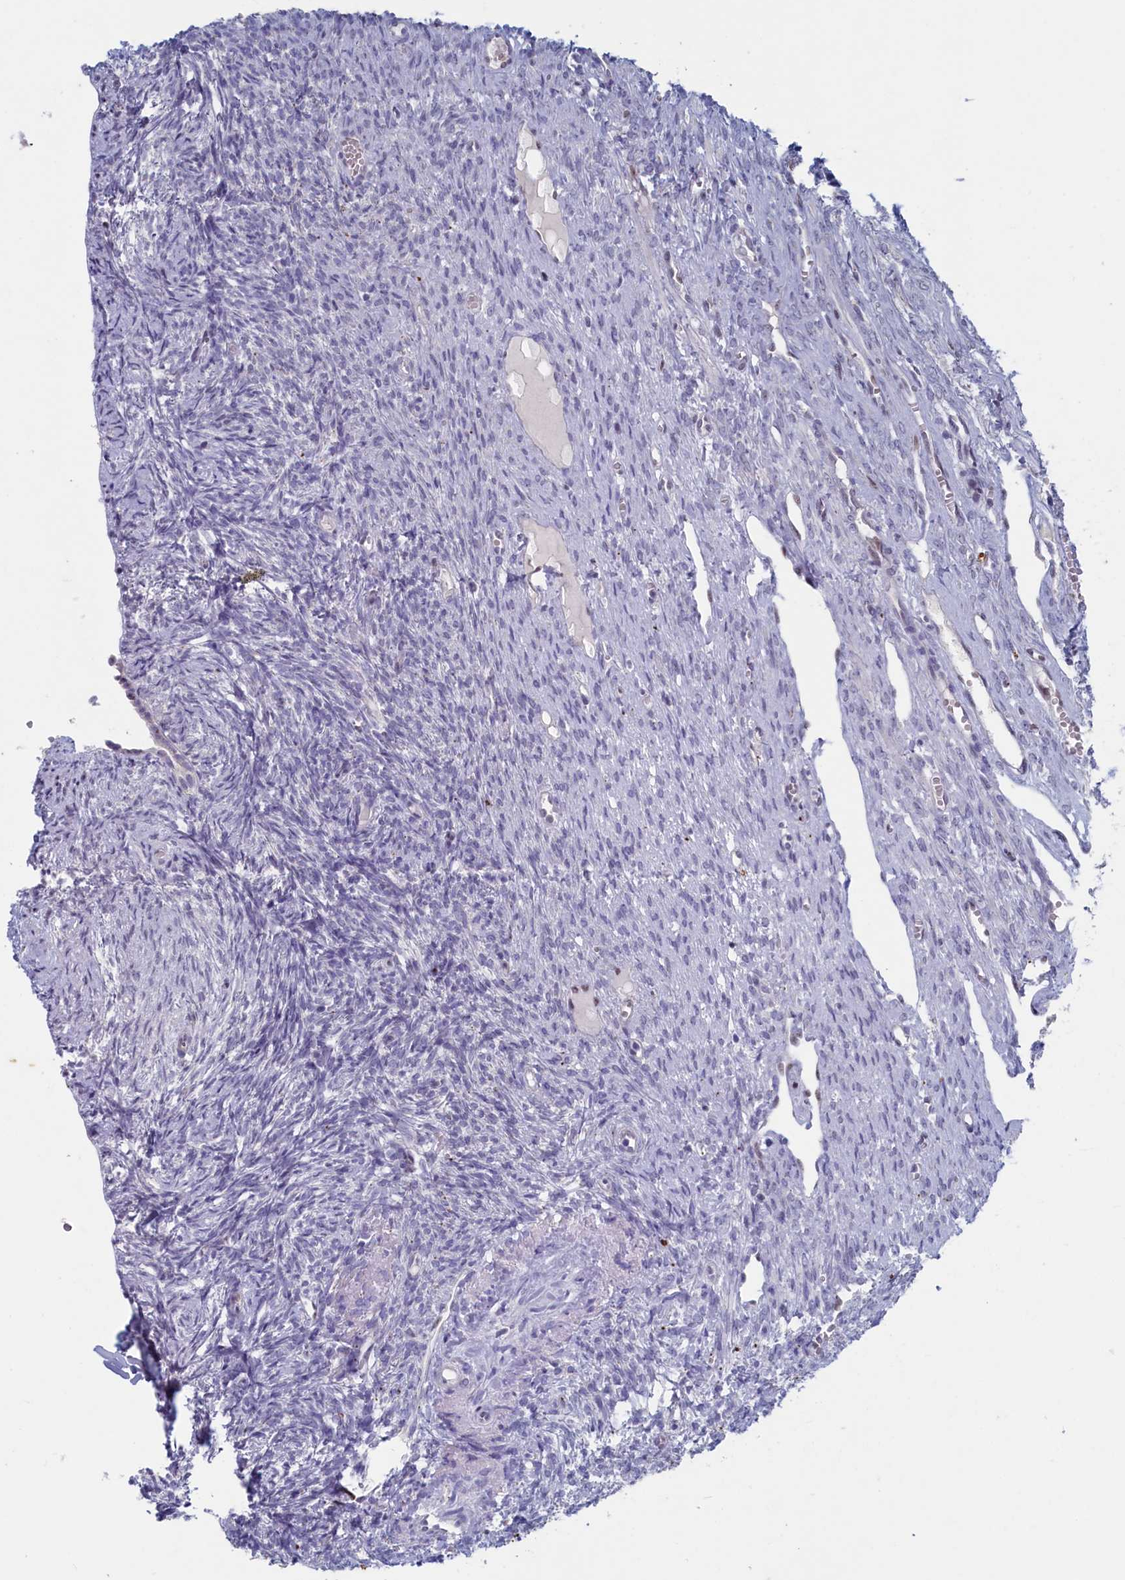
{"staining": {"intensity": "negative", "quantity": "none", "location": "none"}, "tissue": "ovary", "cell_type": "Ovarian stroma cells", "image_type": "normal", "snomed": [{"axis": "morphology", "description": "Normal tissue, NOS"}, {"axis": "topography", "description": "Ovary"}], "caption": "Micrograph shows no protein expression in ovarian stroma cells of benign ovary. (DAB immunohistochemistry (IHC) visualized using brightfield microscopy, high magnification).", "gene": "WDR76", "patient": {"sex": "female", "age": 51}}